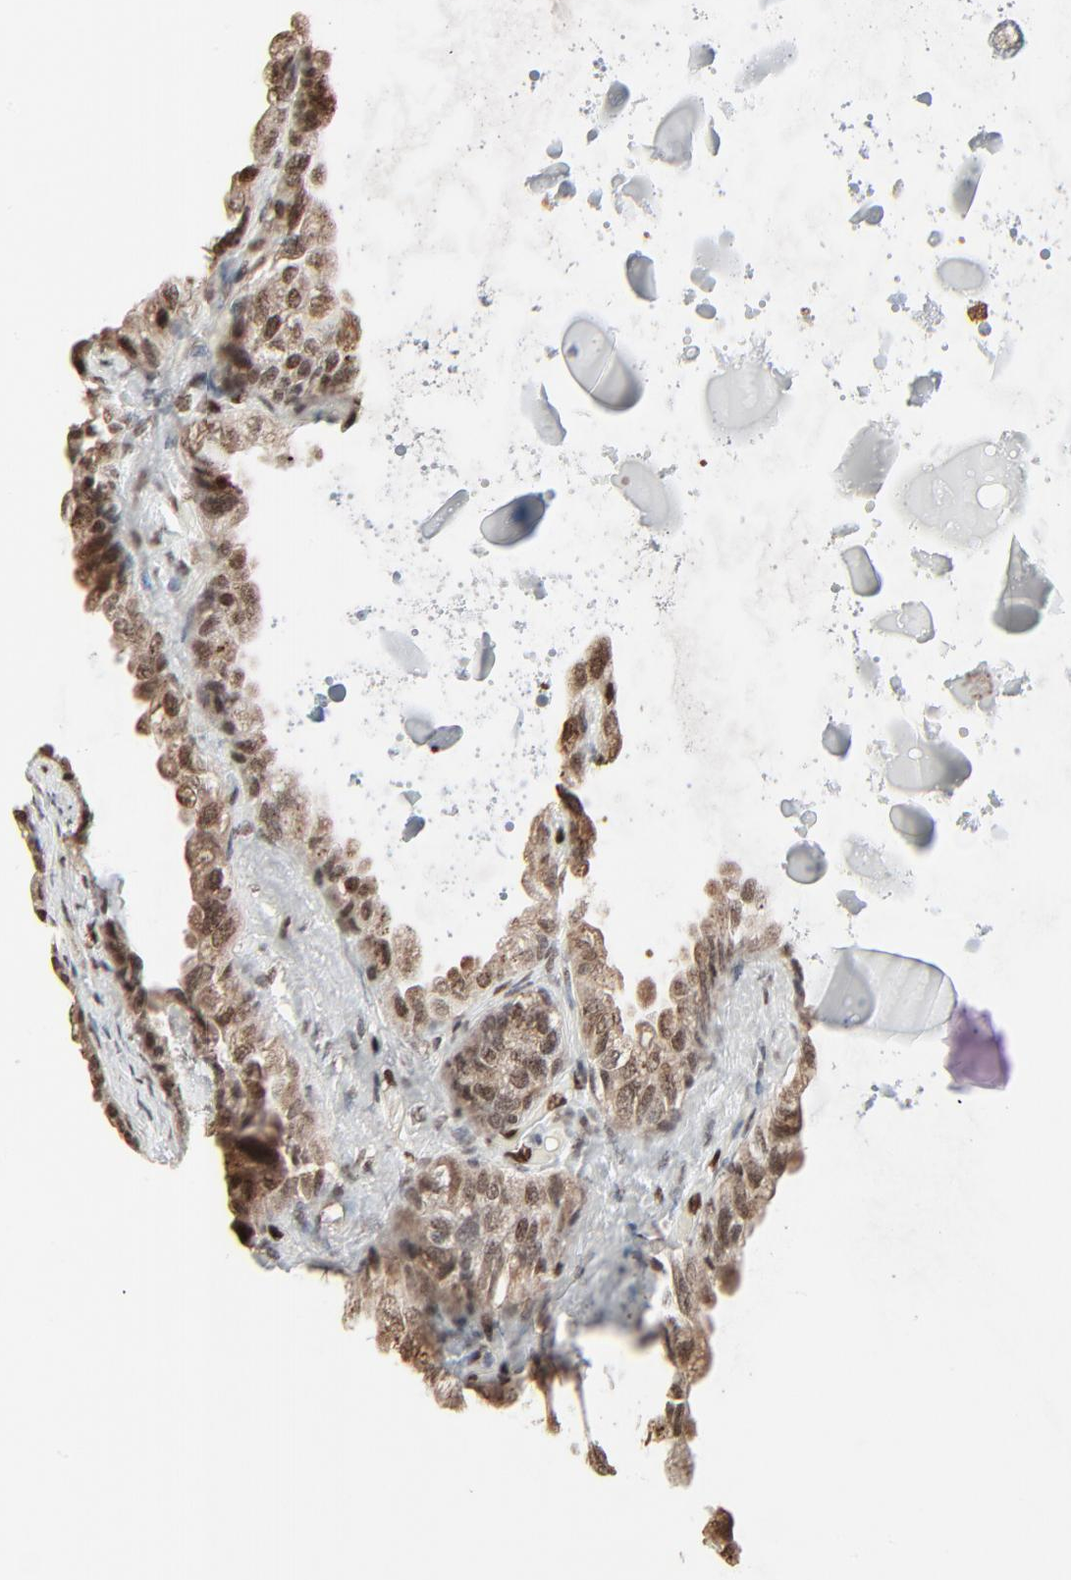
{"staining": {"intensity": "moderate", "quantity": ">75%", "location": "cytoplasmic/membranous,nuclear"}, "tissue": "seminal vesicle", "cell_type": "Glandular cells", "image_type": "normal", "snomed": [{"axis": "morphology", "description": "Normal tissue, NOS"}, {"axis": "morphology", "description": "Inflammation, NOS"}, {"axis": "topography", "description": "Urinary bladder"}, {"axis": "topography", "description": "Prostate"}, {"axis": "topography", "description": "Seminal veicle"}], "caption": "Brown immunohistochemical staining in benign seminal vesicle exhibits moderate cytoplasmic/membranous,nuclear expression in approximately >75% of glandular cells.", "gene": "MEIS2", "patient": {"sex": "male", "age": 82}}